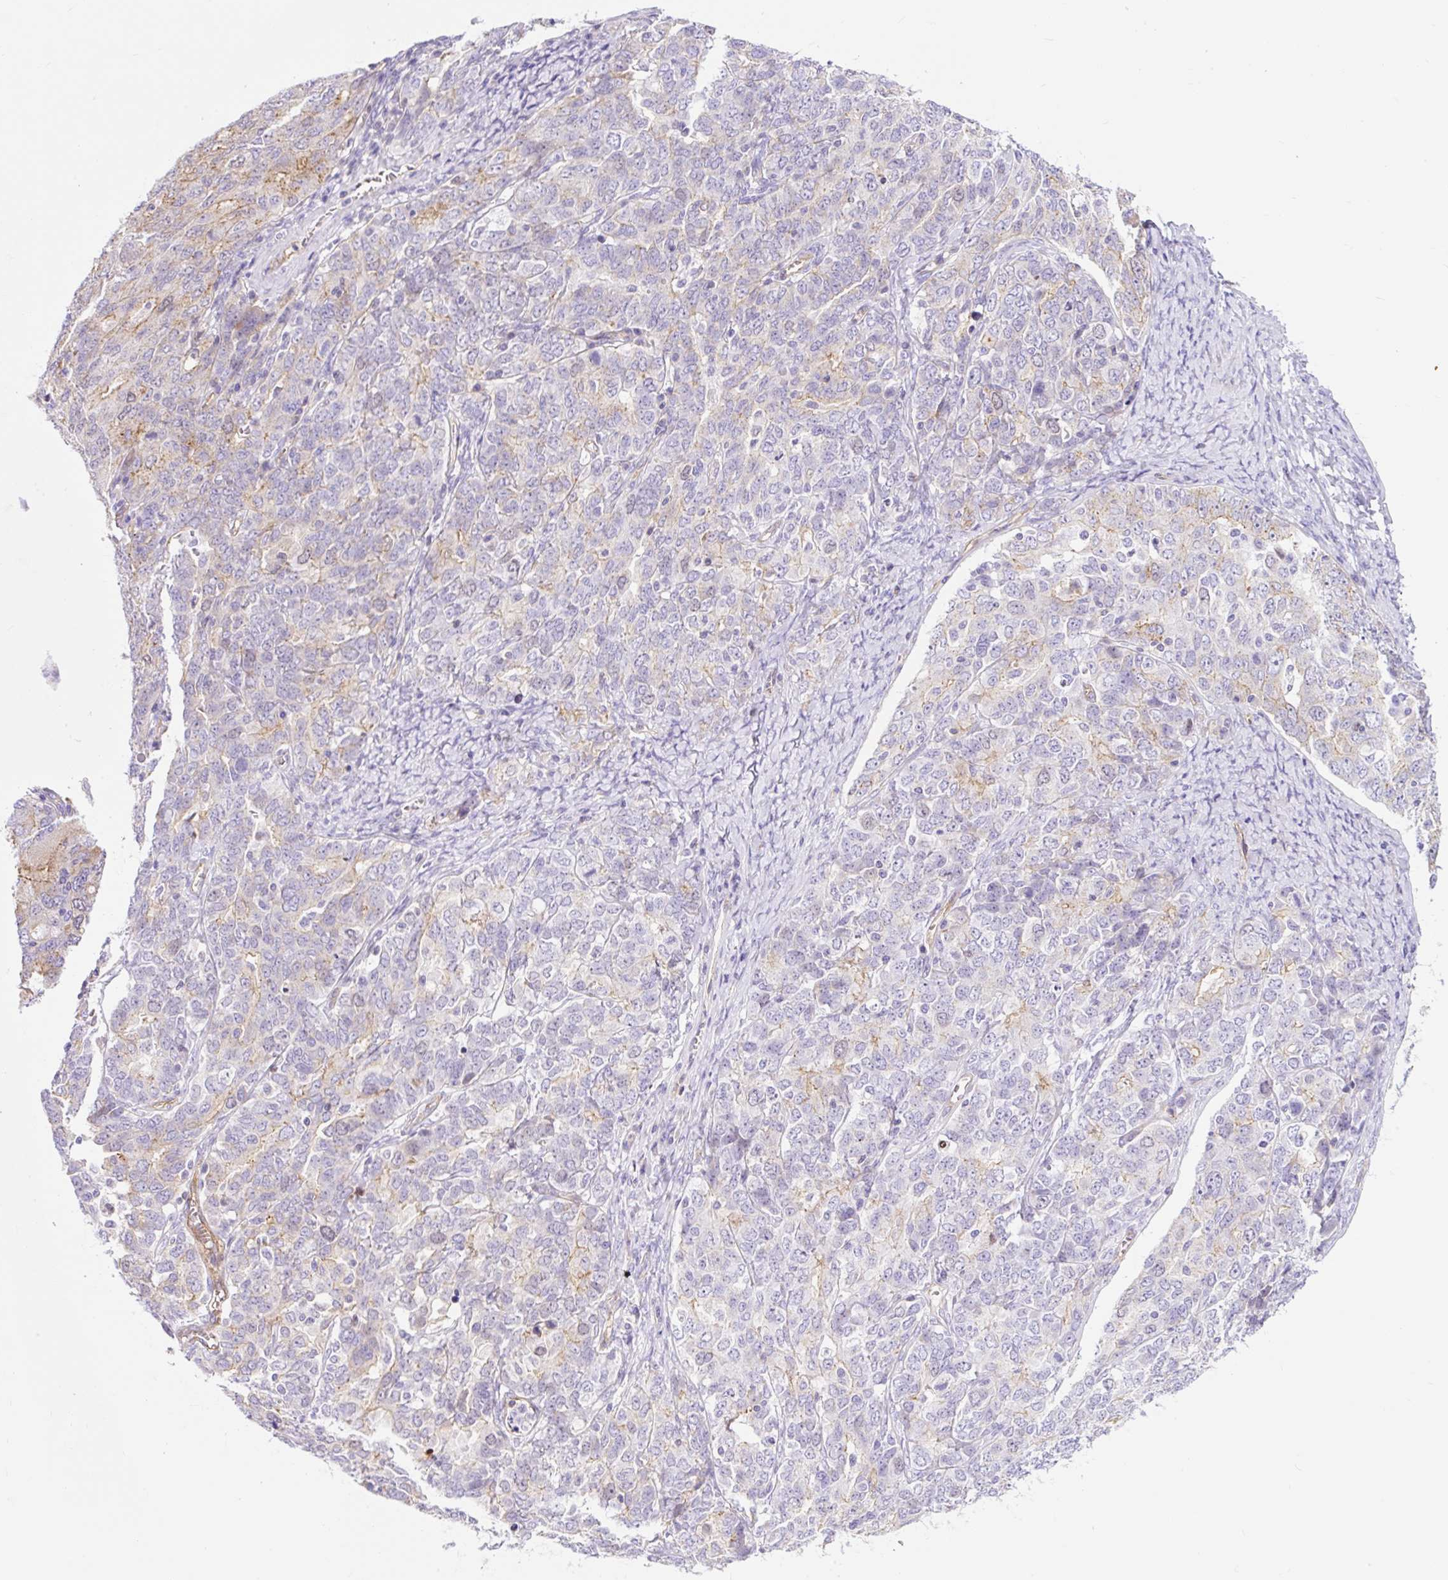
{"staining": {"intensity": "weak", "quantity": "<25%", "location": "cytoplasmic/membranous,nuclear"}, "tissue": "ovarian cancer", "cell_type": "Tumor cells", "image_type": "cancer", "snomed": [{"axis": "morphology", "description": "Carcinoma, endometroid"}, {"axis": "topography", "description": "Ovary"}], "caption": "Ovarian cancer stained for a protein using IHC exhibits no staining tumor cells.", "gene": "HIP1R", "patient": {"sex": "female", "age": 62}}